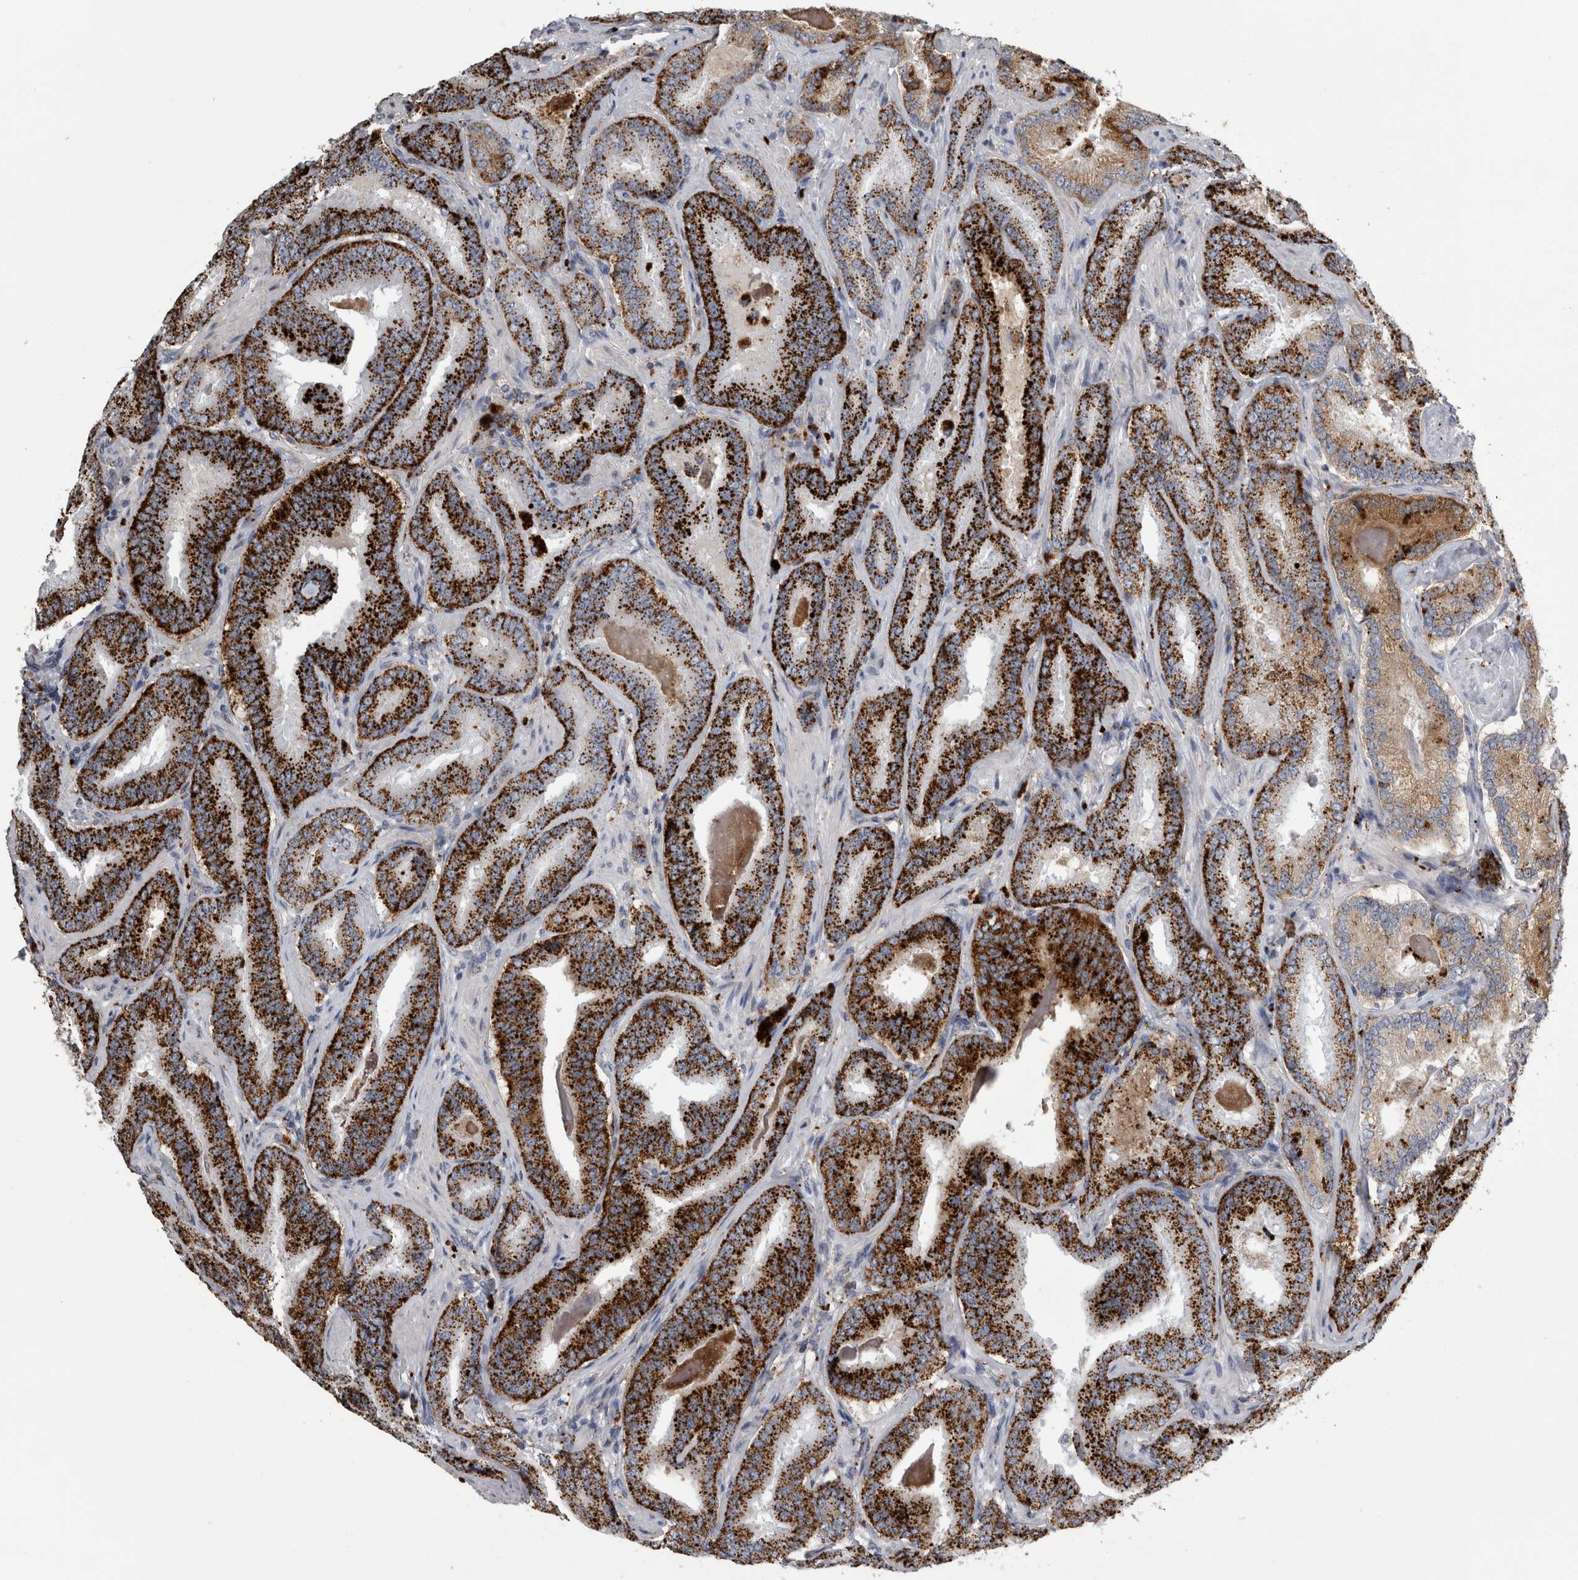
{"staining": {"intensity": "strong", "quantity": ">75%", "location": "cytoplasmic/membranous"}, "tissue": "prostate cancer", "cell_type": "Tumor cells", "image_type": "cancer", "snomed": [{"axis": "morphology", "description": "Adenocarcinoma, Low grade"}, {"axis": "topography", "description": "Prostate"}], "caption": "Immunohistochemistry (DAB) staining of prostate cancer reveals strong cytoplasmic/membranous protein expression in approximately >75% of tumor cells. (DAB = brown stain, brightfield microscopy at high magnification).", "gene": "DPP7", "patient": {"sex": "male", "age": 51}}